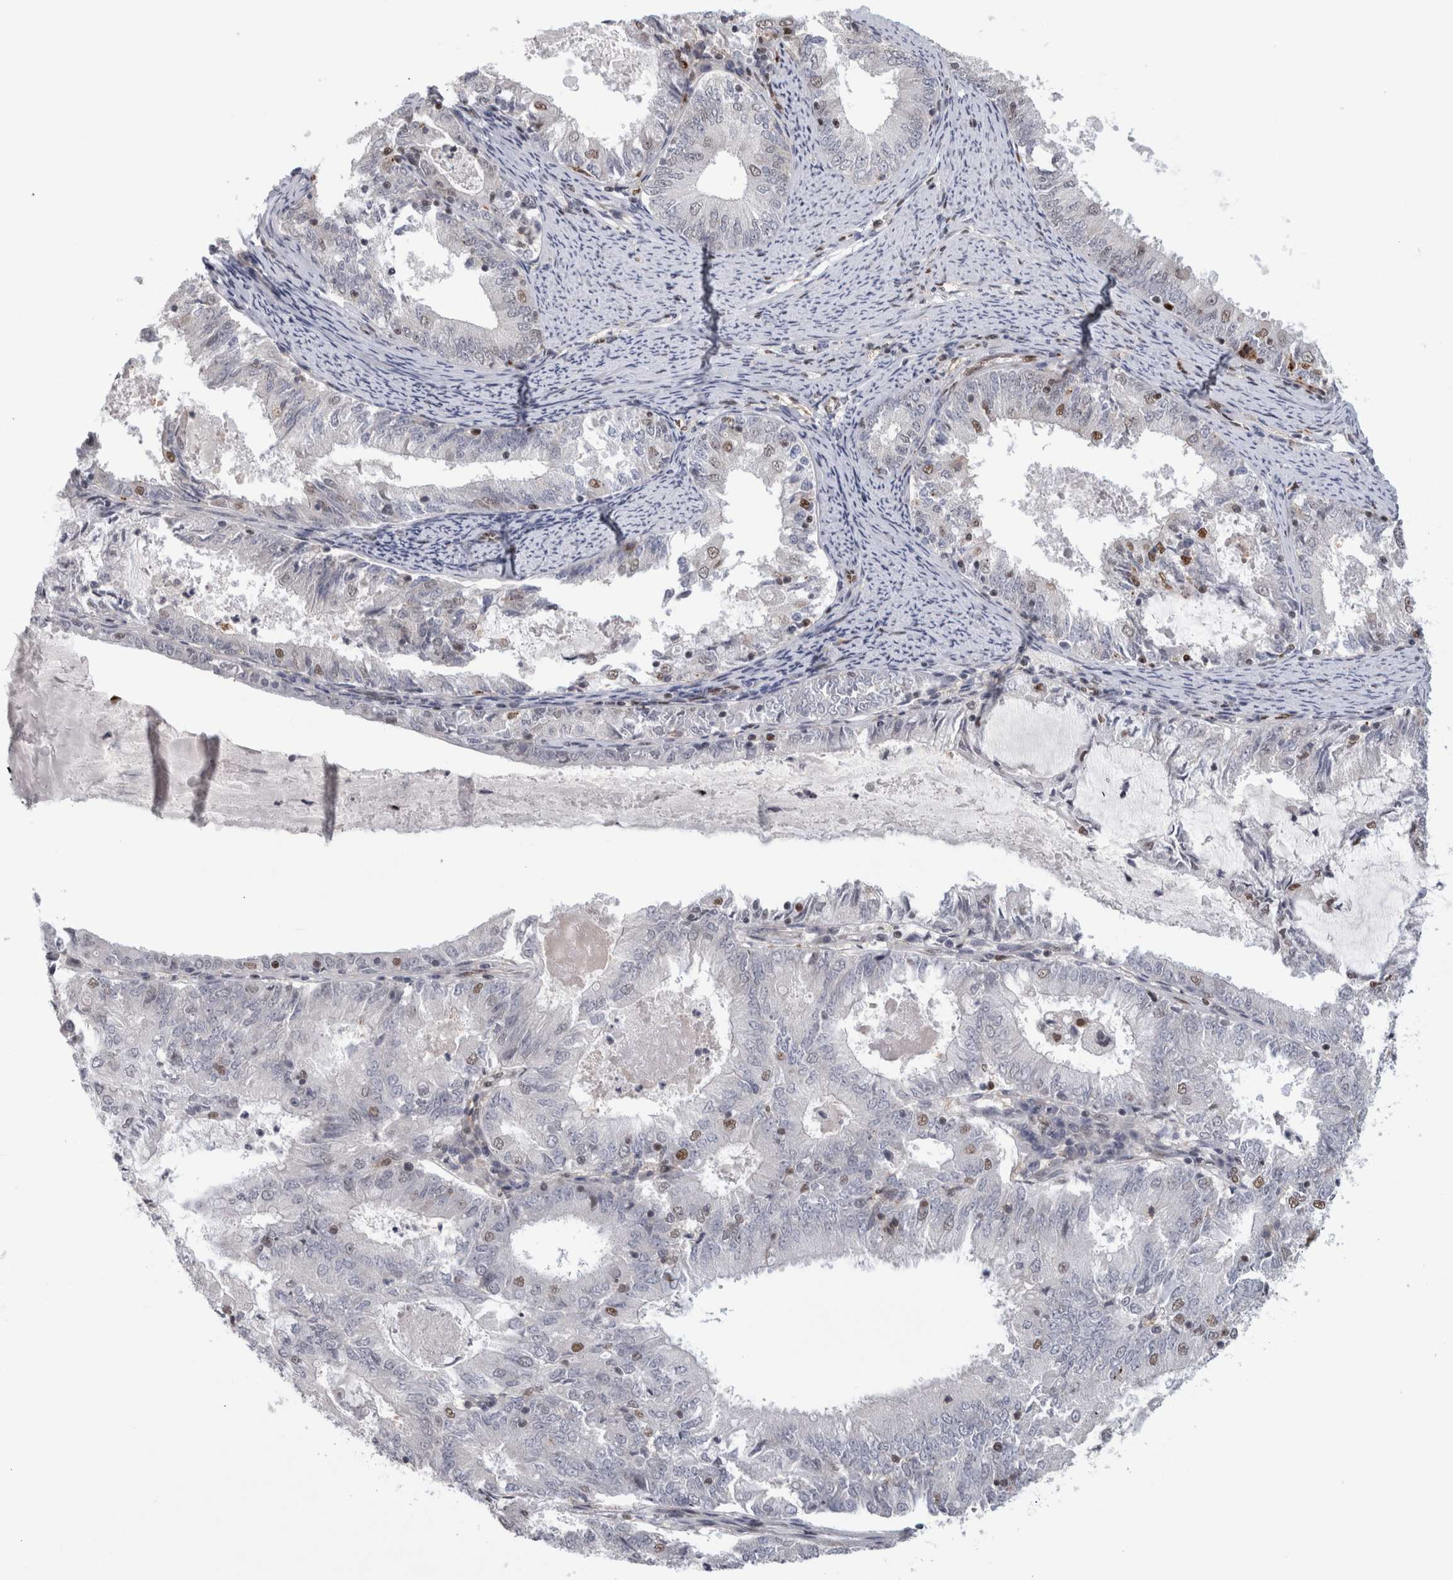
{"staining": {"intensity": "moderate", "quantity": "<25%", "location": "nuclear"}, "tissue": "endometrial cancer", "cell_type": "Tumor cells", "image_type": "cancer", "snomed": [{"axis": "morphology", "description": "Adenocarcinoma, NOS"}, {"axis": "topography", "description": "Endometrium"}], "caption": "High-magnification brightfield microscopy of endometrial adenocarcinoma stained with DAB (brown) and counterstained with hematoxylin (blue). tumor cells exhibit moderate nuclear positivity is identified in about<25% of cells.", "gene": "SRARP", "patient": {"sex": "female", "age": 57}}